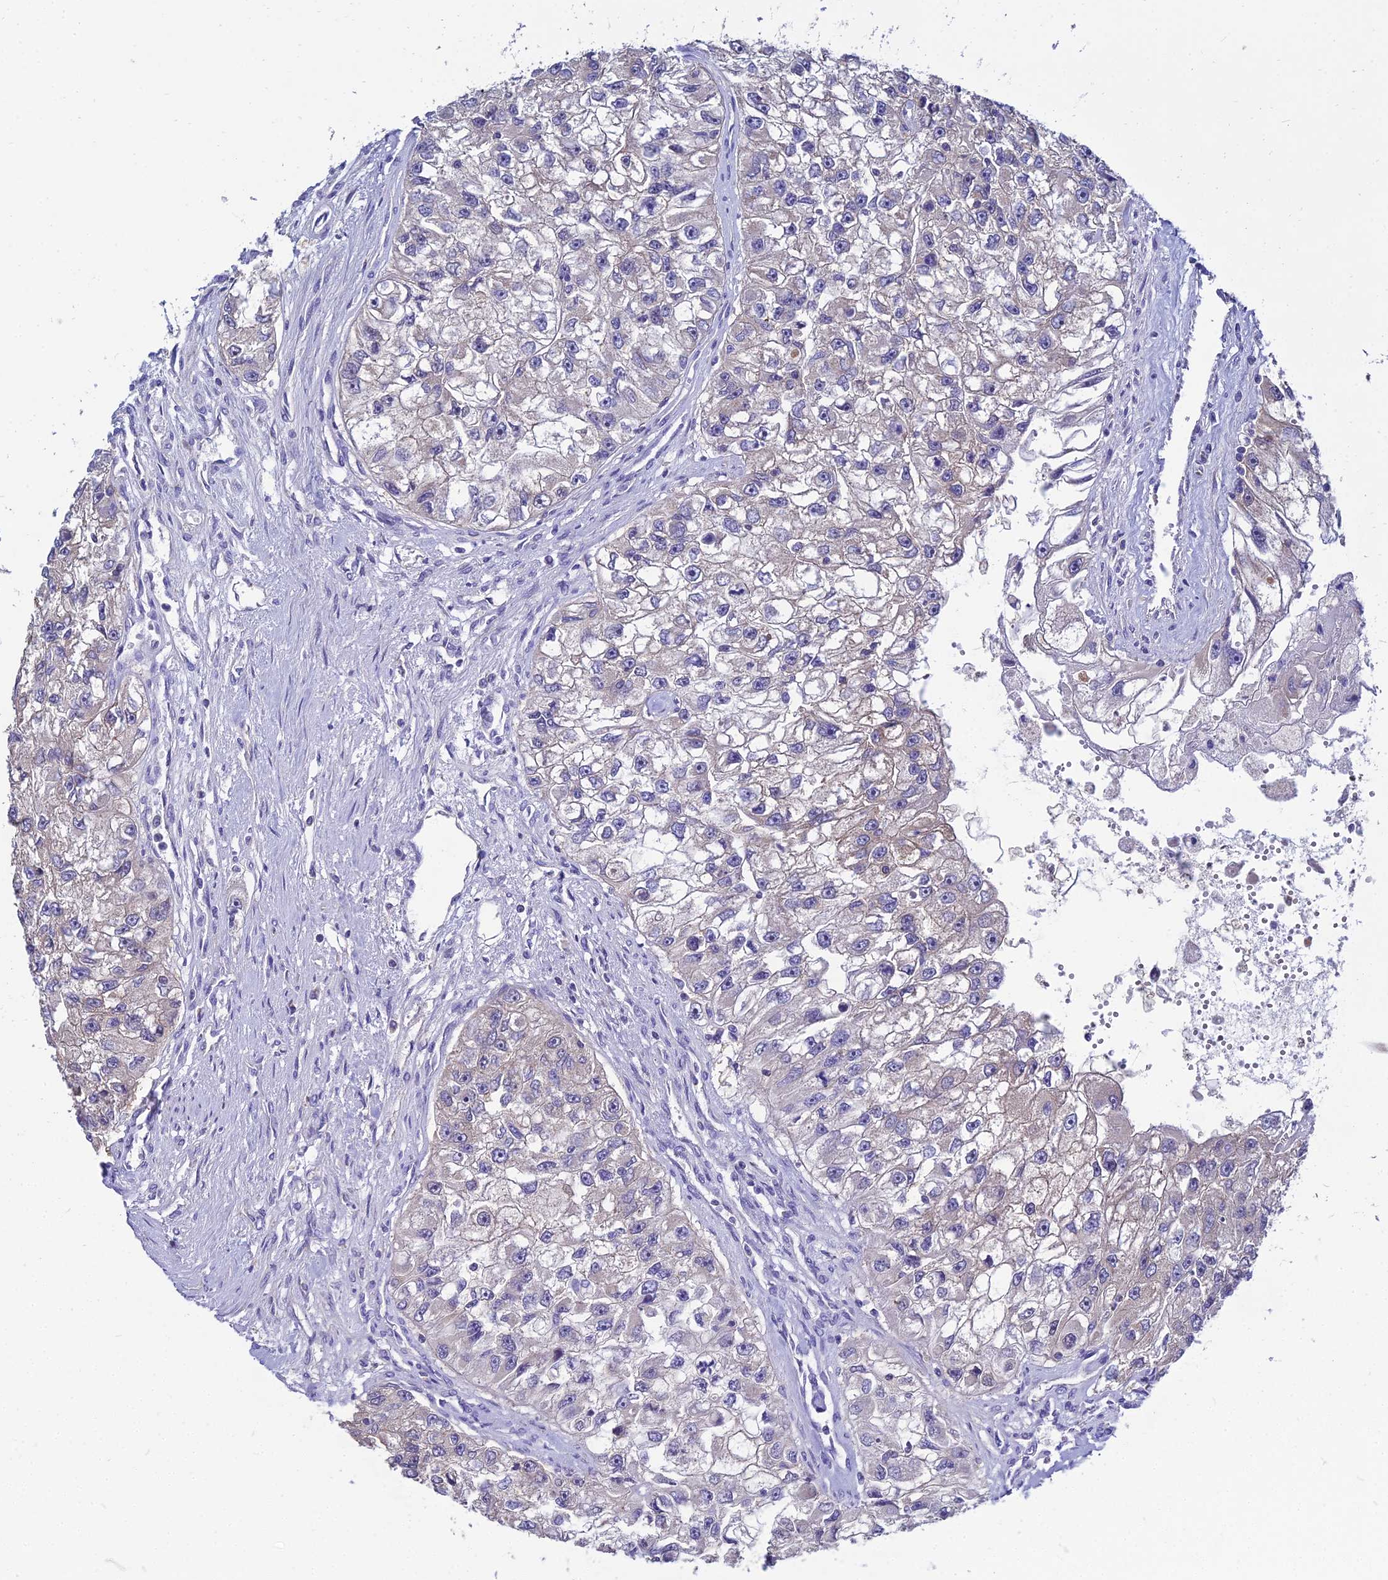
{"staining": {"intensity": "negative", "quantity": "none", "location": "none"}, "tissue": "renal cancer", "cell_type": "Tumor cells", "image_type": "cancer", "snomed": [{"axis": "morphology", "description": "Adenocarcinoma, NOS"}, {"axis": "topography", "description": "Kidney"}], "caption": "The image exhibits no significant staining in tumor cells of renal cancer.", "gene": "NPY", "patient": {"sex": "male", "age": 63}}